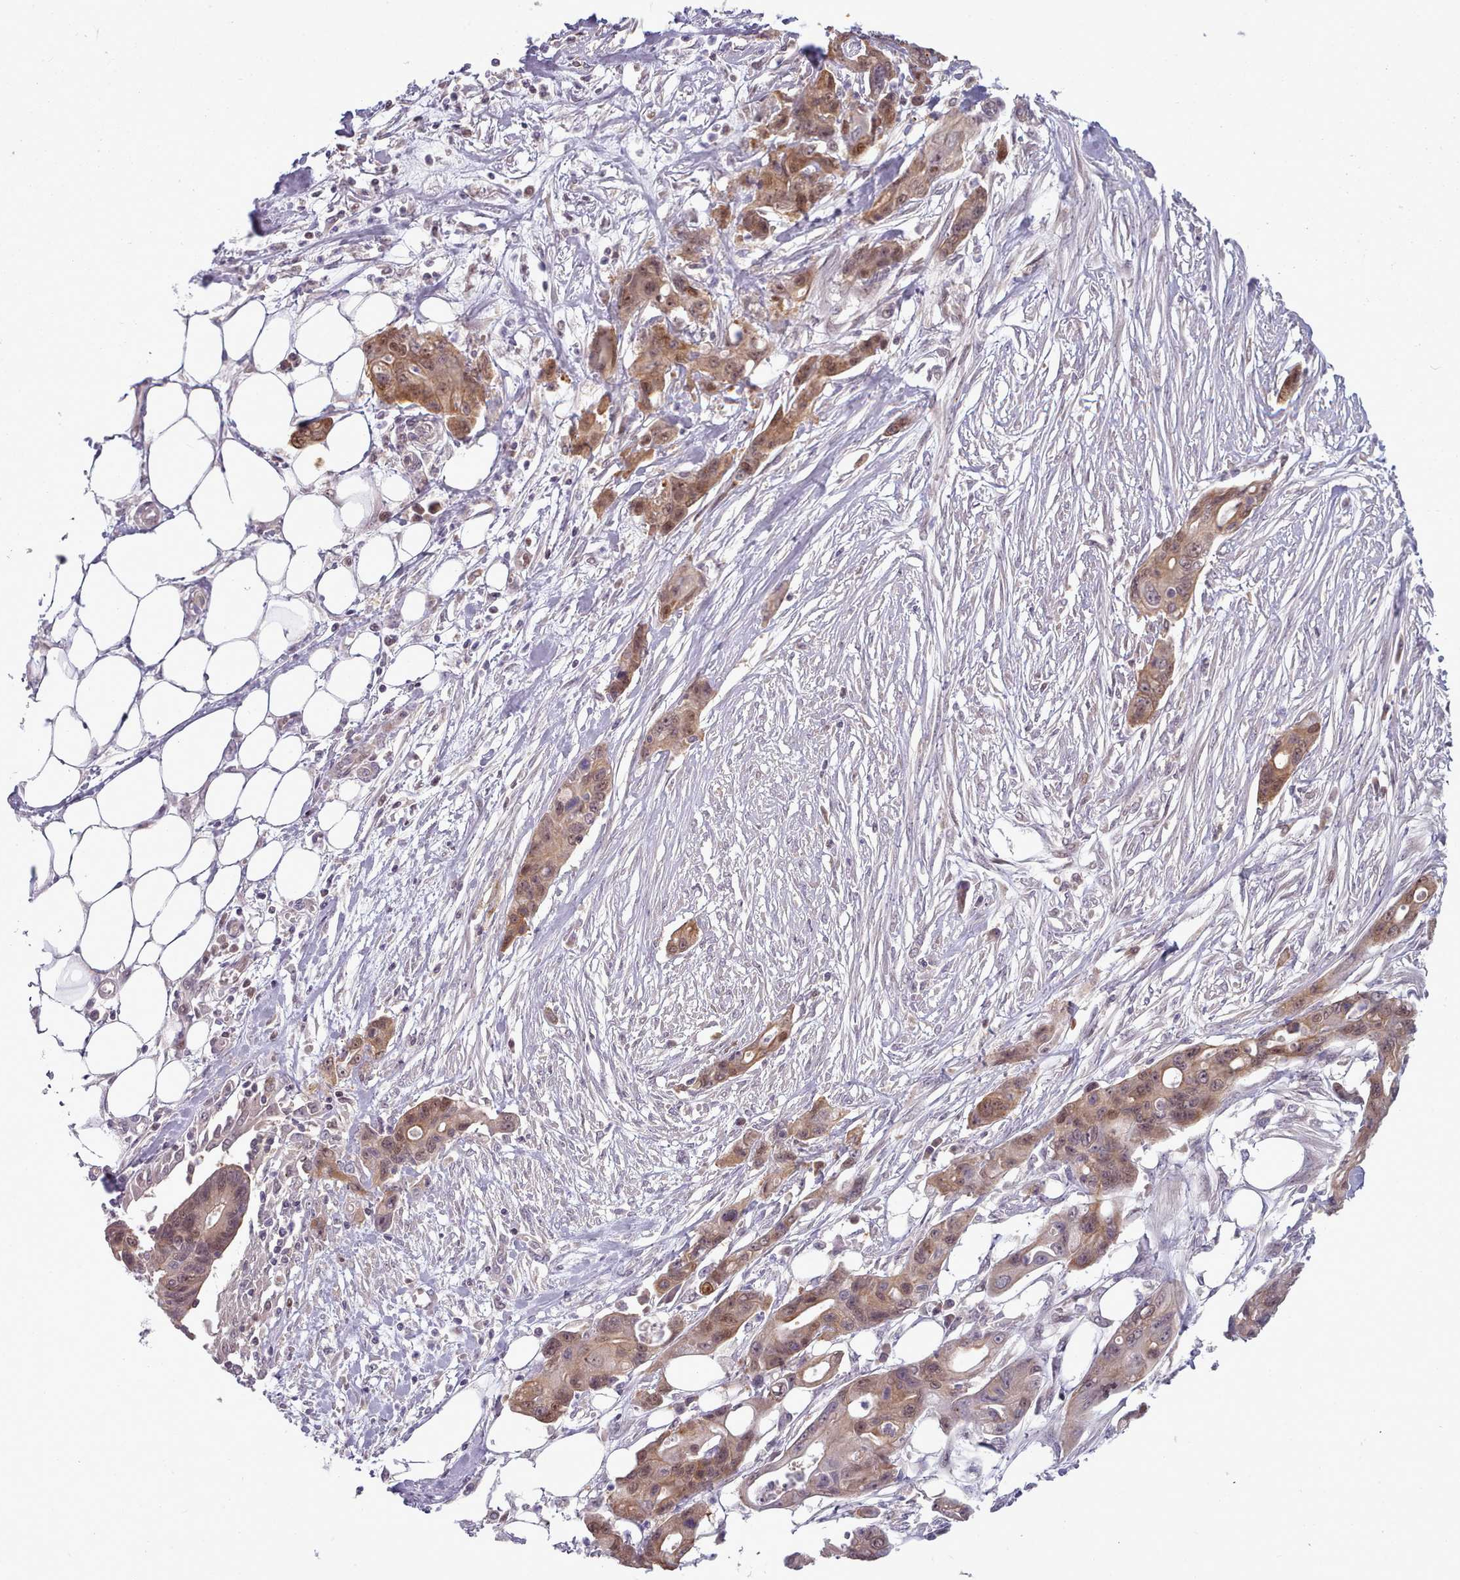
{"staining": {"intensity": "moderate", "quantity": ">75%", "location": "cytoplasmic/membranous"}, "tissue": "ovarian cancer", "cell_type": "Tumor cells", "image_type": "cancer", "snomed": [{"axis": "morphology", "description": "Cystadenocarcinoma, mucinous, NOS"}, {"axis": "topography", "description": "Ovary"}], "caption": "About >75% of tumor cells in human ovarian mucinous cystadenocarcinoma exhibit moderate cytoplasmic/membranous protein staining as visualized by brown immunohistochemical staining.", "gene": "CLNS1A", "patient": {"sex": "female", "age": 70}}